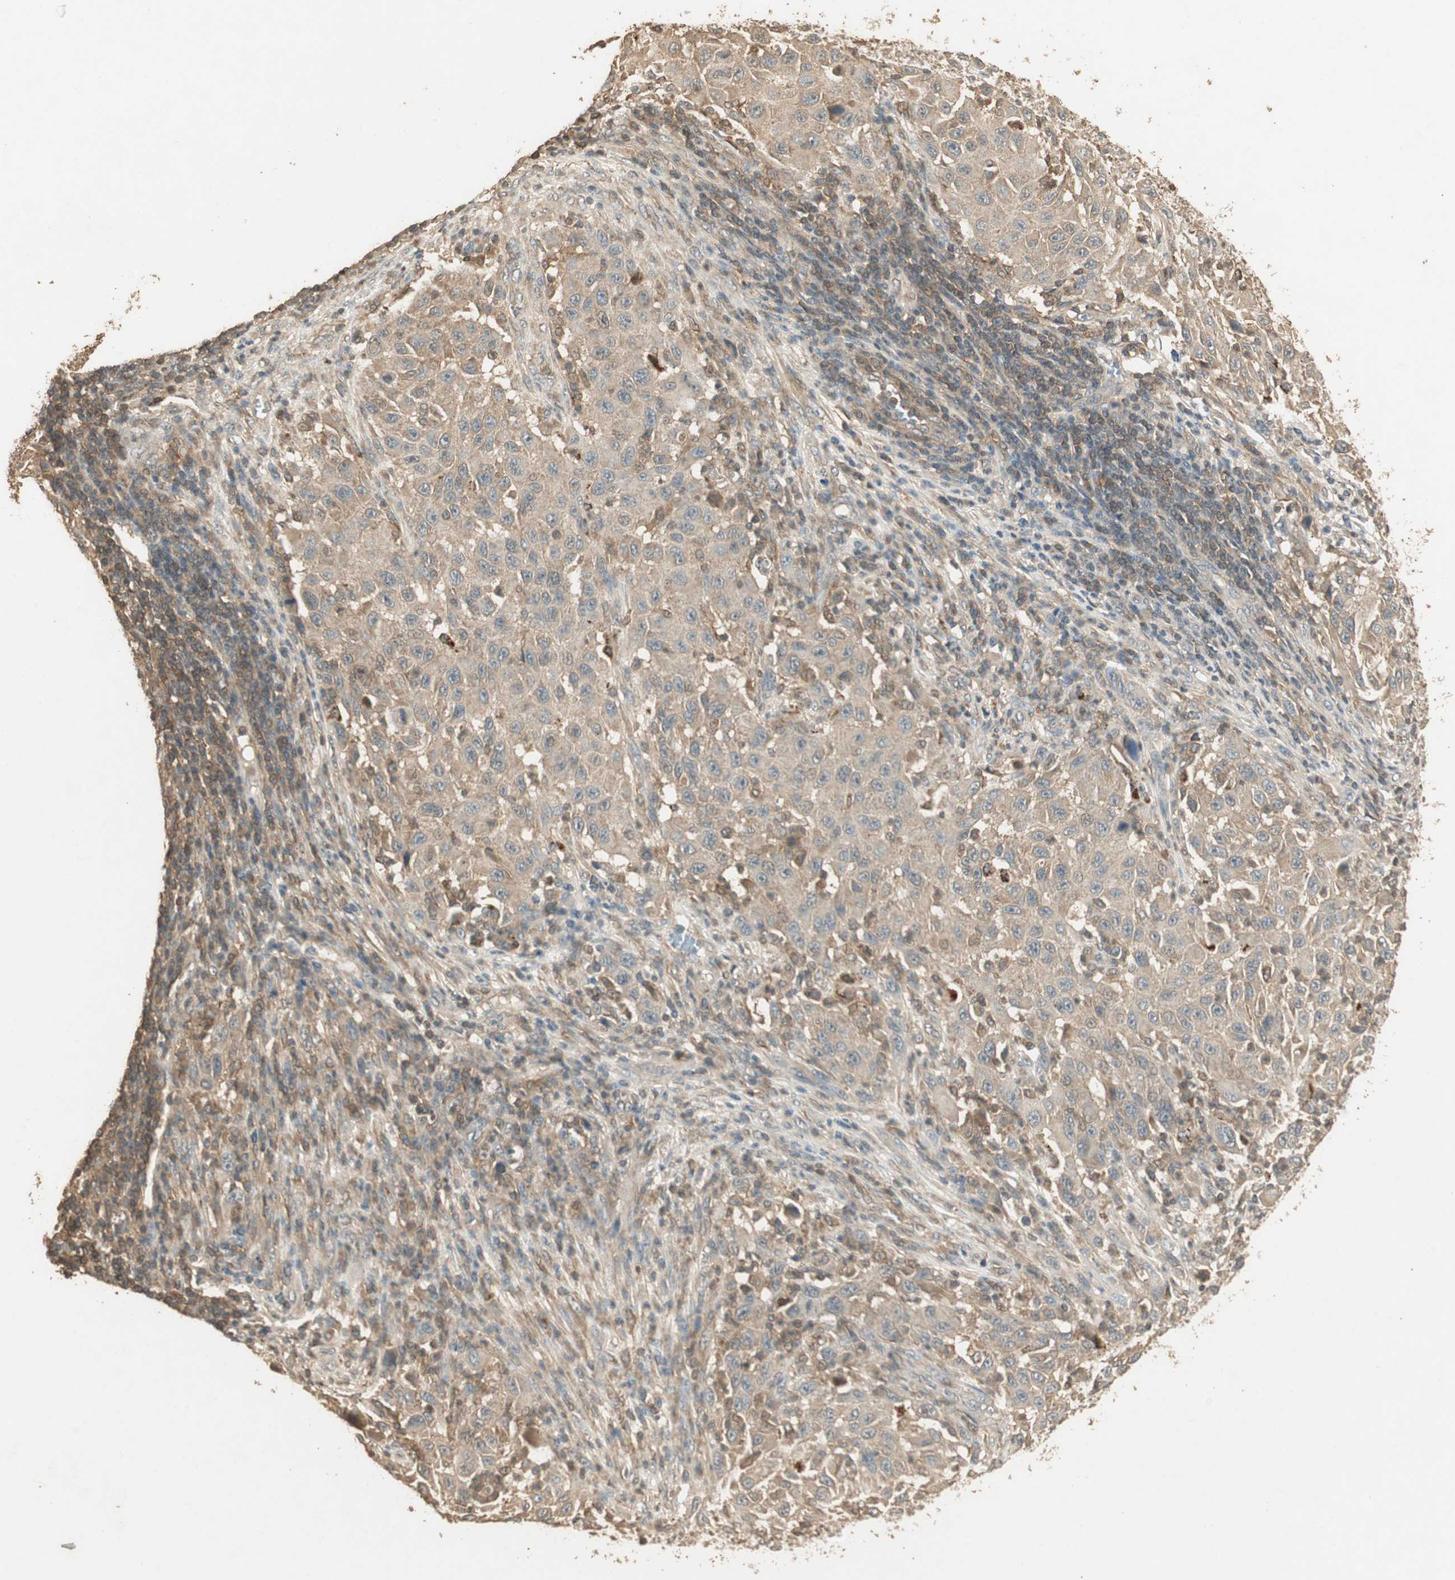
{"staining": {"intensity": "weak", "quantity": ">75%", "location": "cytoplasmic/membranous"}, "tissue": "melanoma", "cell_type": "Tumor cells", "image_type": "cancer", "snomed": [{"axis": "morphology", "description": "Malignant melanoma, Metastatic site"}, {"axis": "topography", "description": "Lymph node"}], "caption": "Melanoma stained with a brown dye demonstrates weak cytoplasmic/membranous positive positivity in about >75% of tumor cells.", "gene": "USP2", "patient": {"sex": "male", "age": 61}}